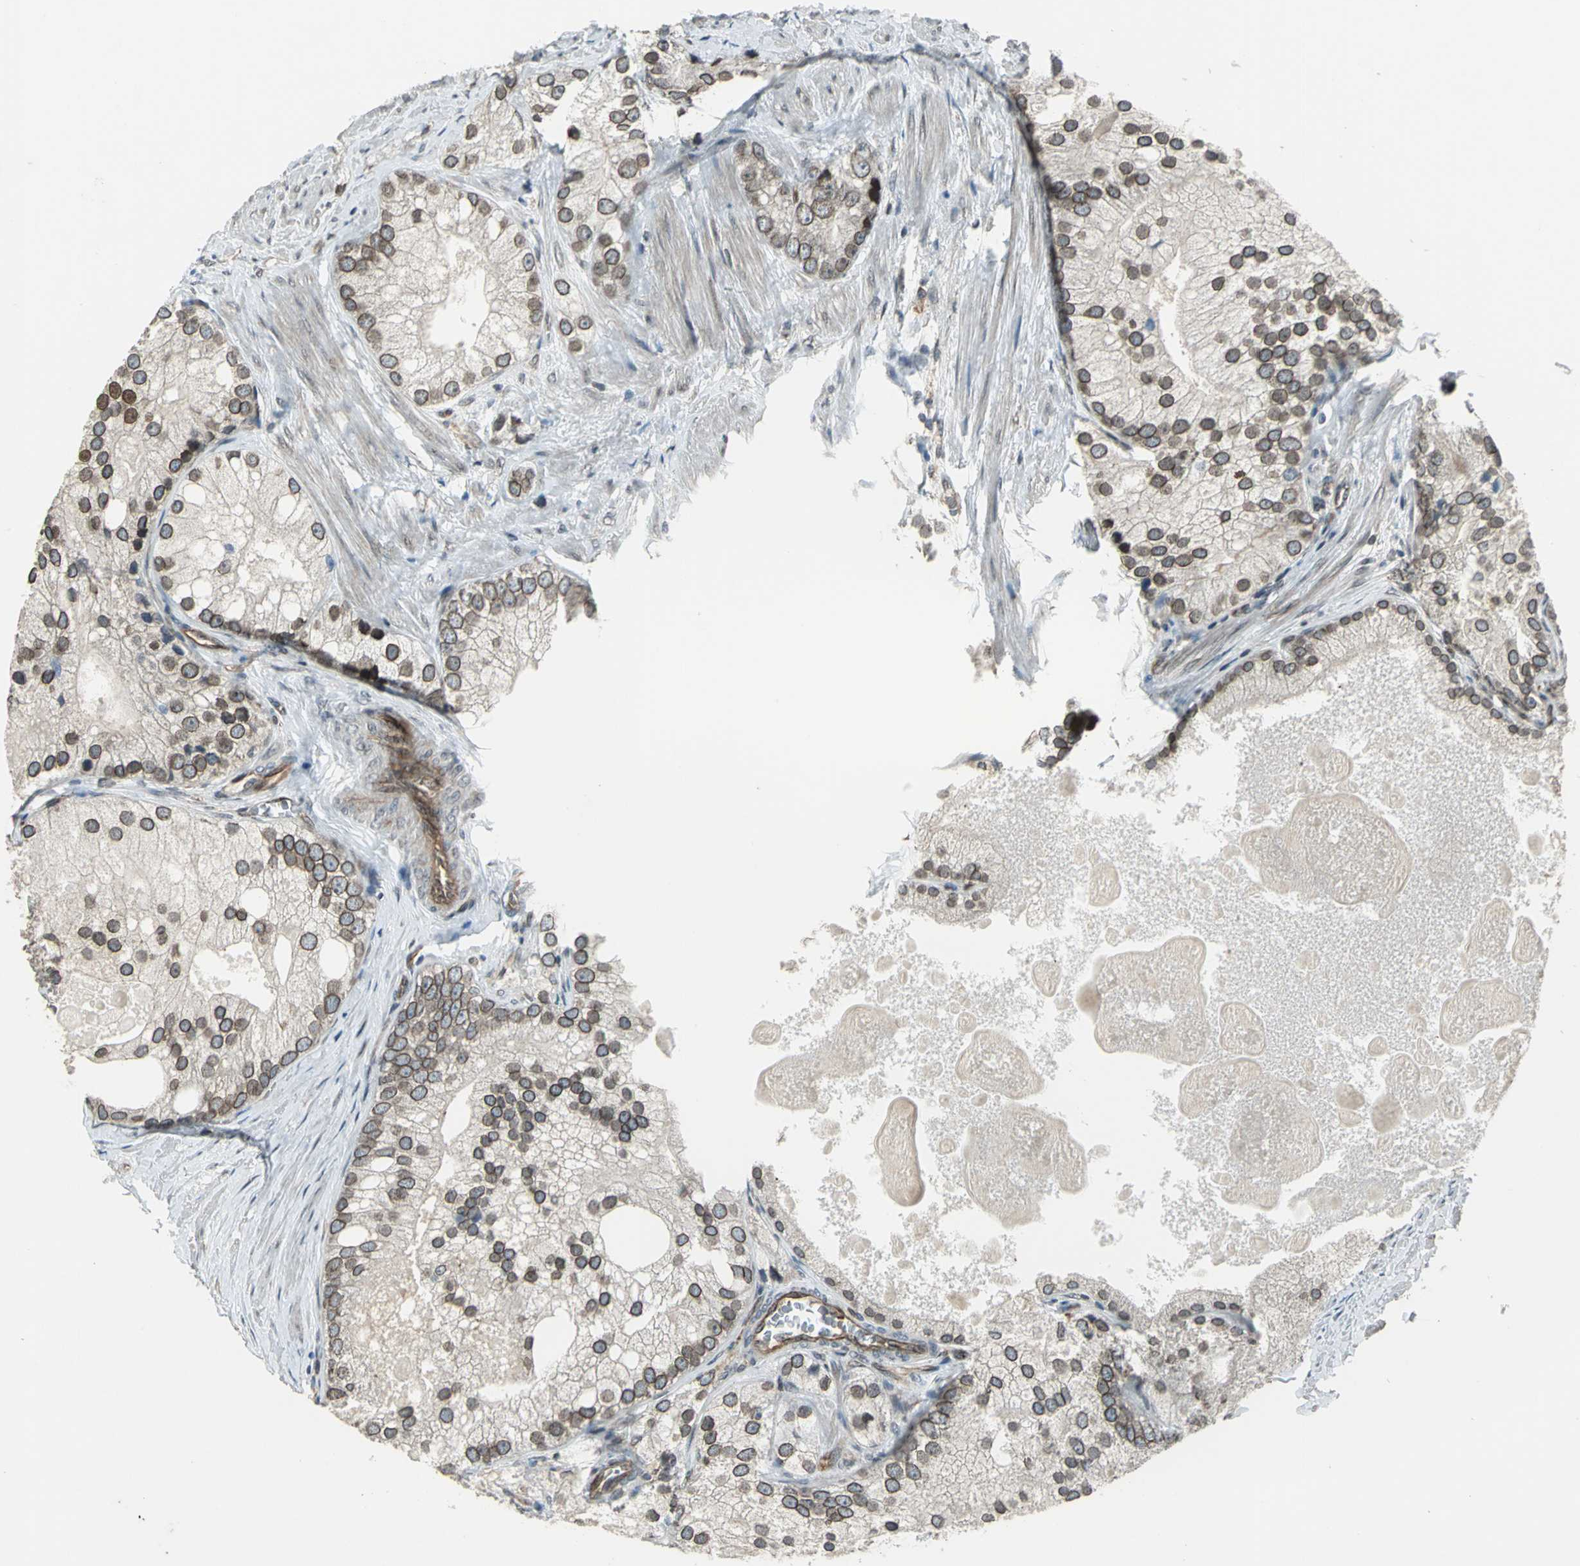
{"staining": {"intensity": "strong", "quantity": ">75%", "location": "cytoplasmic/membranous,nuclear"}, "tissue": "prostate cancer", "cell_type": "Tumor cells", "image_type": "cancer", "snomed": [{"axis": "morphology", "description": "Adenocarcinoma, Low grade"}, {"axis": "topography", "description": "Prostate"}], "caption": "Immunohistochemistry (IHC) (DAB (3,3'-diaminobenzidine)) staining of human prostate adenocarcinoma (low-grade) reveals strong cytoplasmic/membranous and nuclear protein expression in about >75% of tumor cells.", "gene": "BRIP1", "patient": {"sex": "male", "age": 69}}